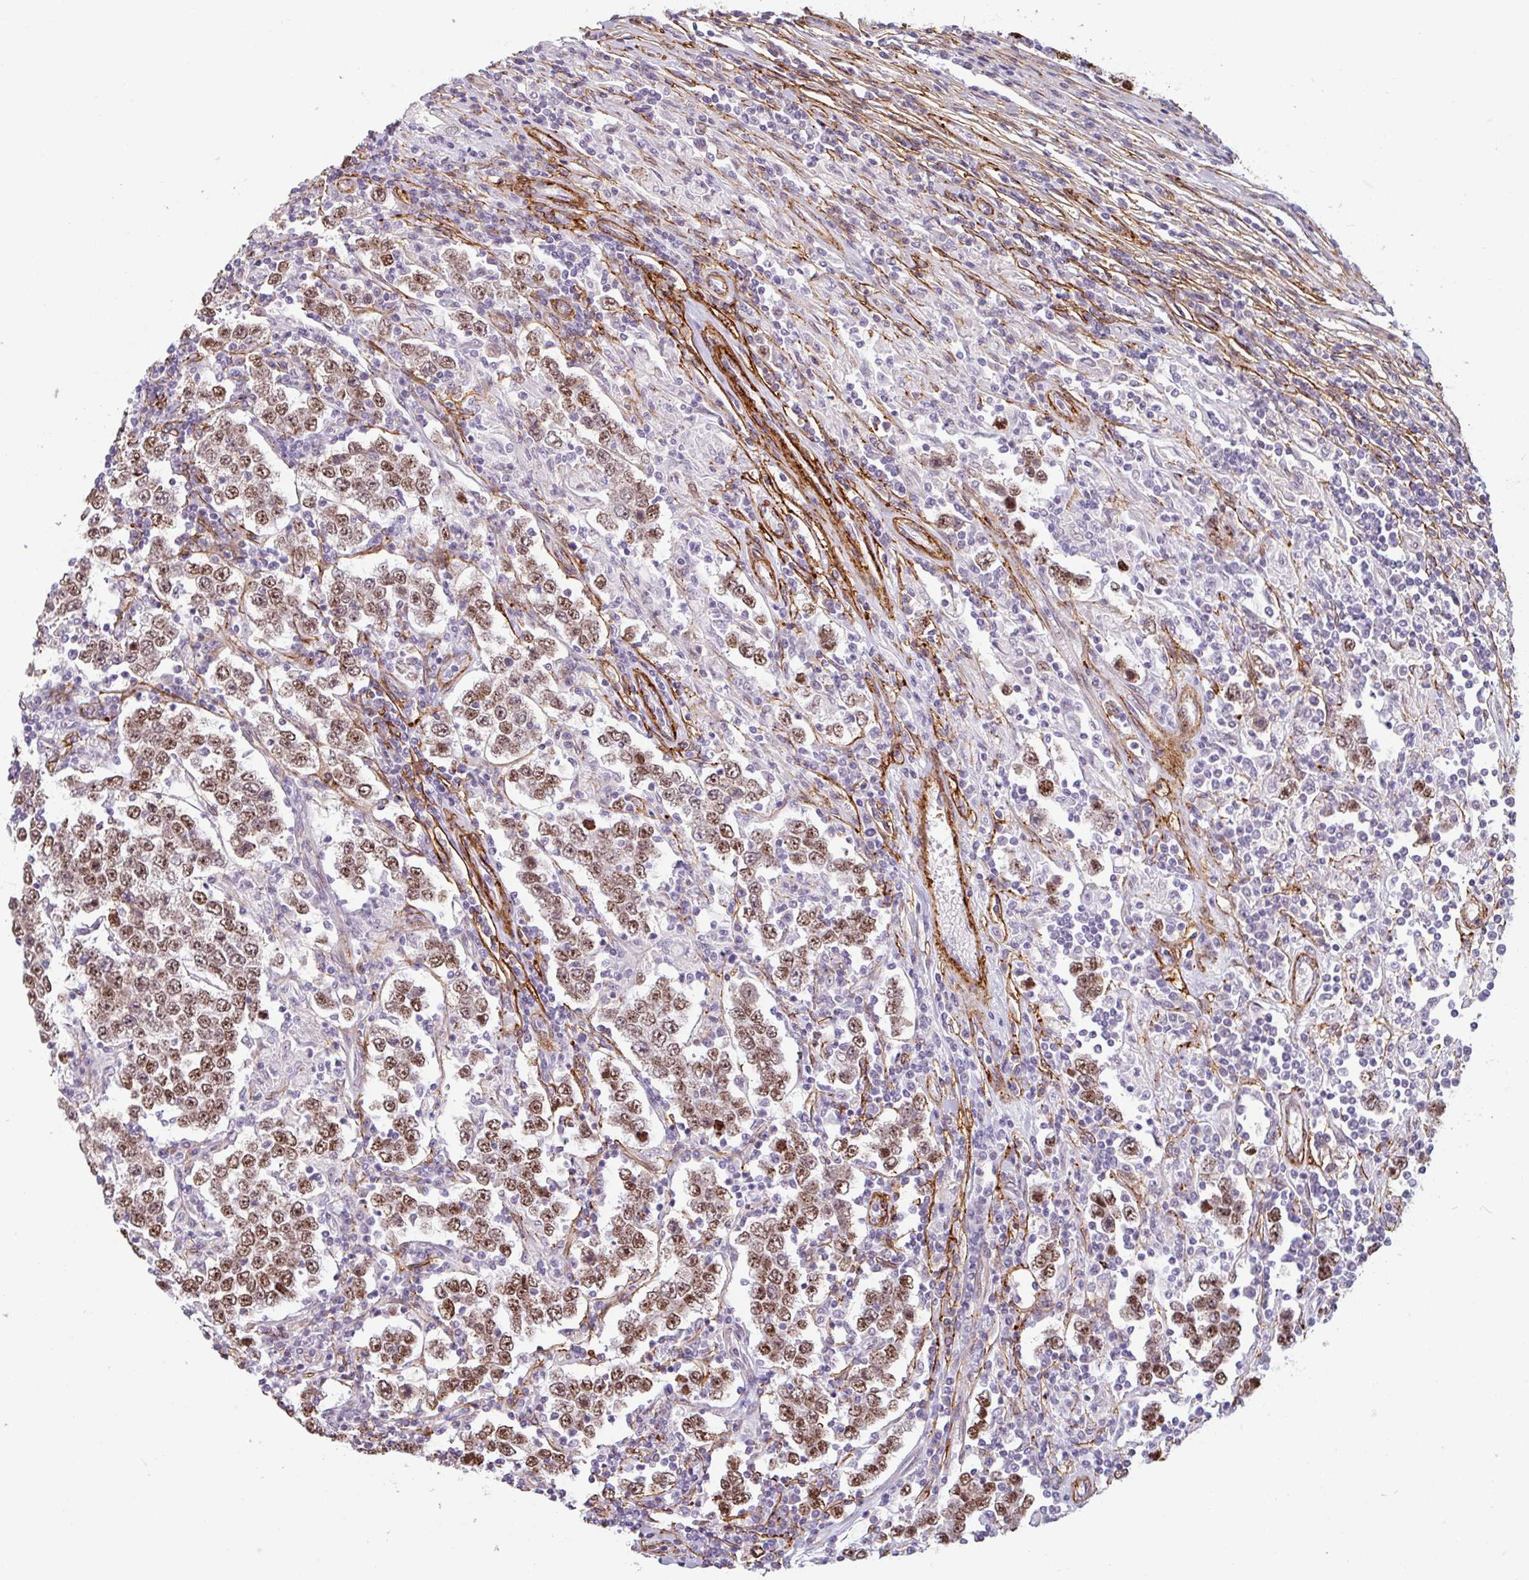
{"staining": {"intensity": "moderate", "quantity": ">75%", "location": "nuclear"}, "tissue": "testis cancer", "cell_type": "Tumor cells", "image_type": "cancer", "snomed": [{"axis": "morphology", "description": "Normal tissue, NOS"}, {"axis": "morphology", "description": "Urothelial carcinoma, High grade"}, {"axis": "morphology", "description": "Seminoma, NOS"}, {"axis": "morphology", "description": "Carcinoma, Embryonal, NOS"}, {"axis": "topography", "description": "Urinary bladder"}, {"axis": "topography", "description": "Testis"}], "caption": "Tumor cells exhibit medium levels of moderate nuclear expression in approximately >75% of cells in human high-grade urothelial carcinoma (testis).", "gene": "TMEM119", "patient": {"sex": "male", "age": 41}}